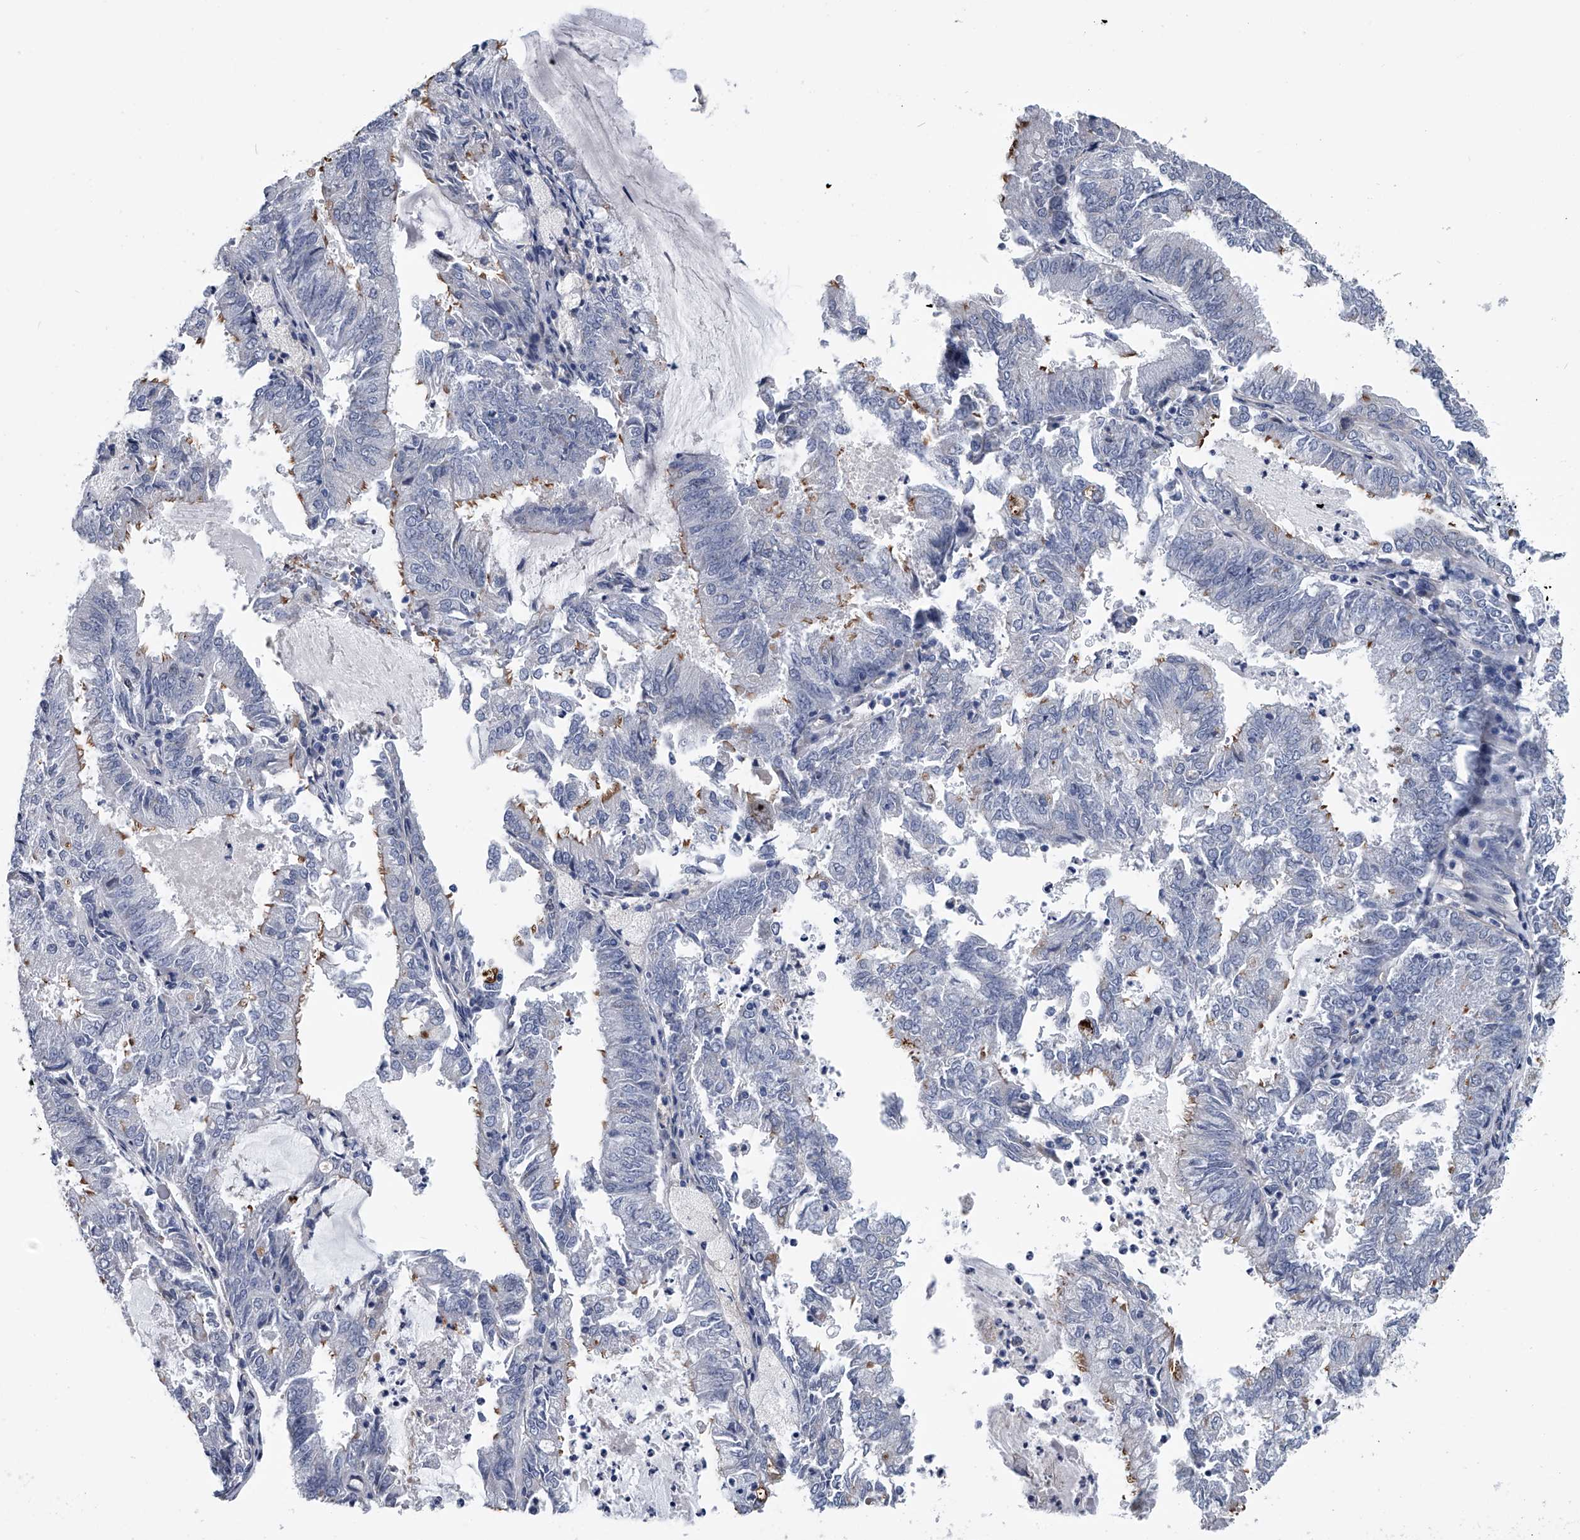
{"staining": {"intensity": "negative", "quantity": "none", "location": "none"}, "tissue": "endometrial cancer", "cell_type": "Tumor cells", "image_type": "cancer", "snomed": [{"axis": "morphology", "description": "Adenocarcinoma, NOS"}, {"axis": "topography", "description": "Endometrium"}], "caption": "IHC of endometrial cancer (adenocarcinoma) exhibits no positivity in tumor cells.", "gene": "ABCG1", "patient": {"sex": "female", "age": 57}}